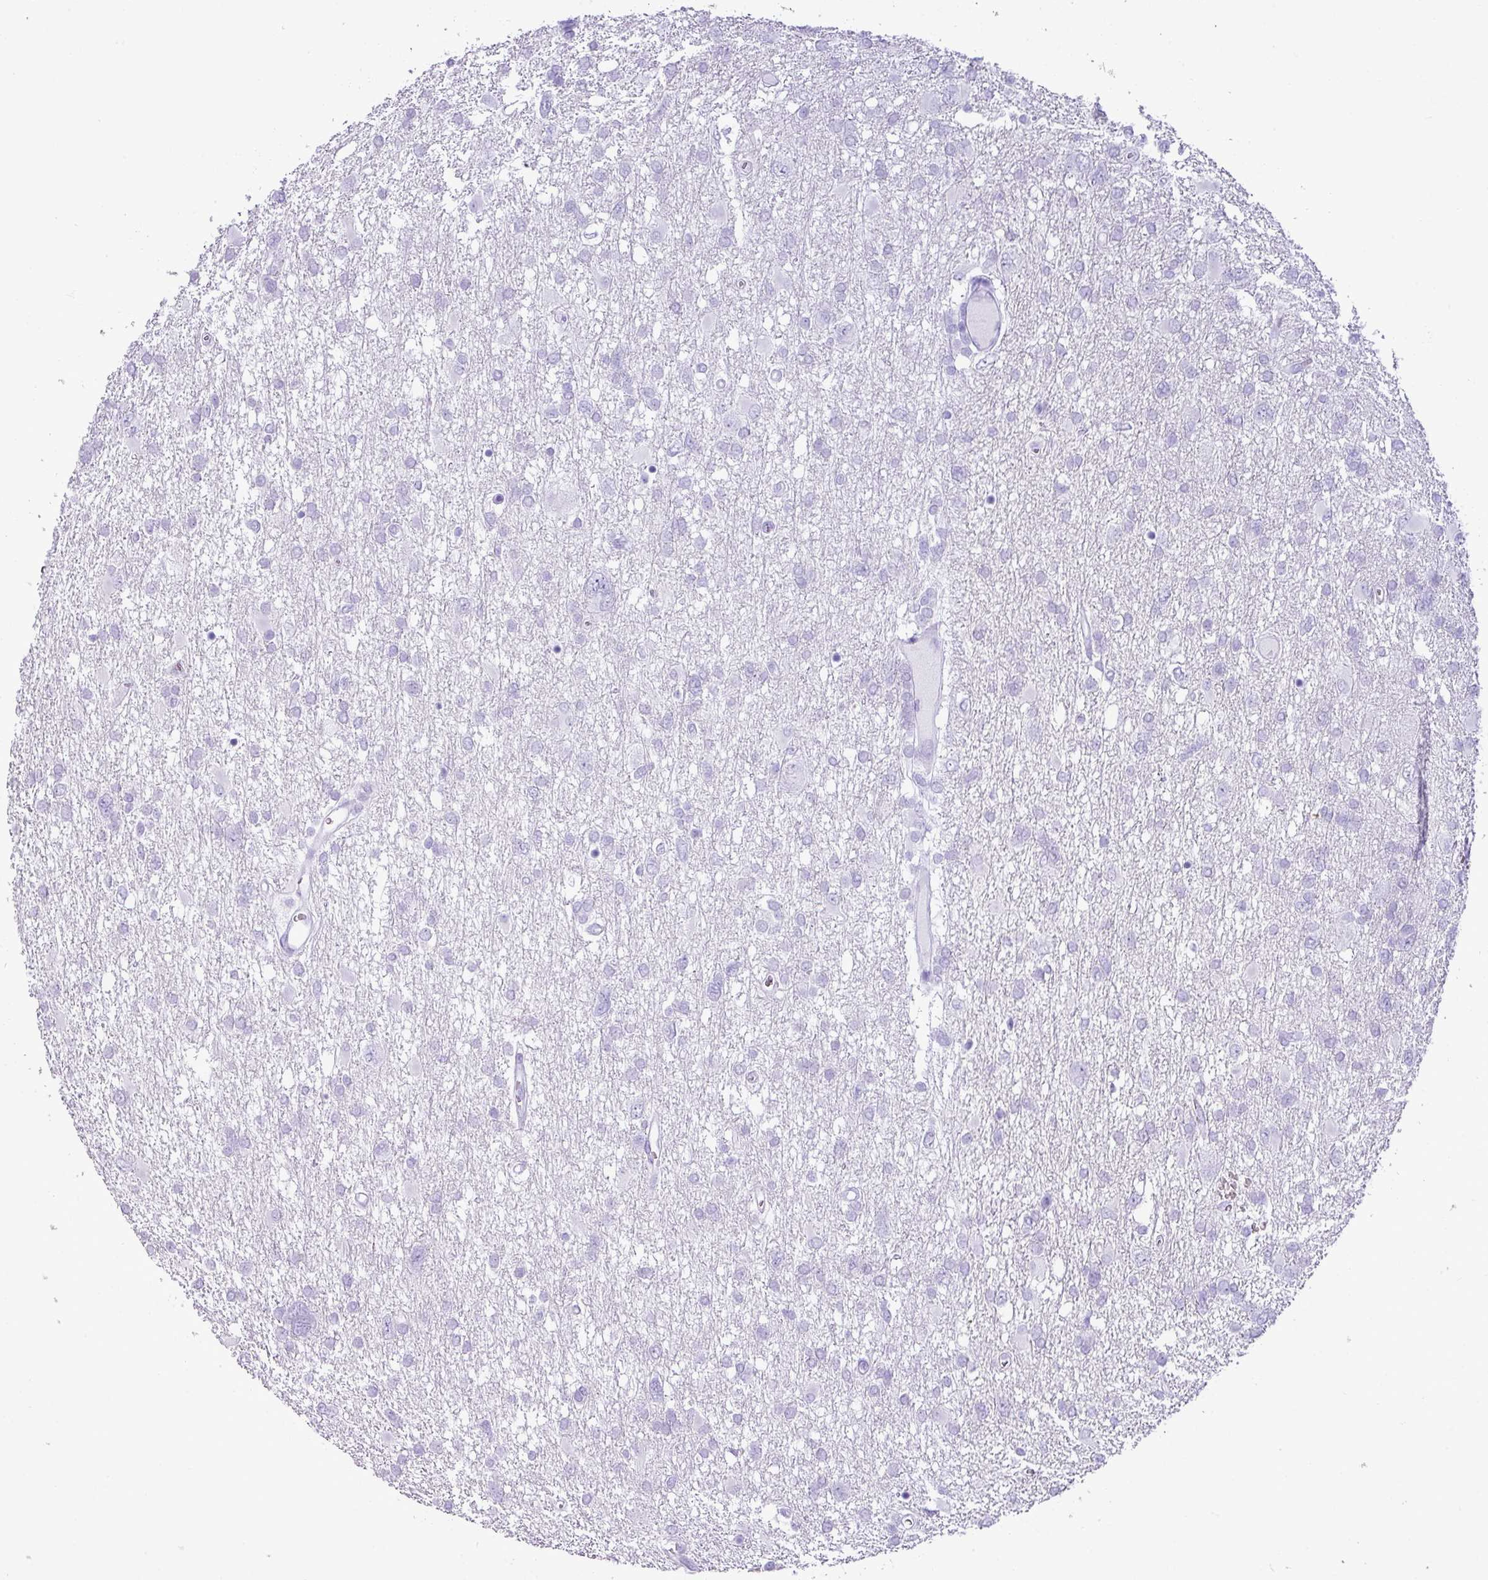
{"staining": {"intensity": "negative", "quantity": "none", "location": "none"}, "tissue": "glioma", "cell_type": "Tumor cells", "image_type": "cancer", "snomed": [{"axis": "morphology", "description": "Glioma, malignant, High grade"}, {"axis": "topography", "description": "Brain"}], "caption": "Image shows no significant protein positivity in tumor cells of glioma.", "gene": "ZSCAN5A", "patient": {"sex": "male", "age": 61}}